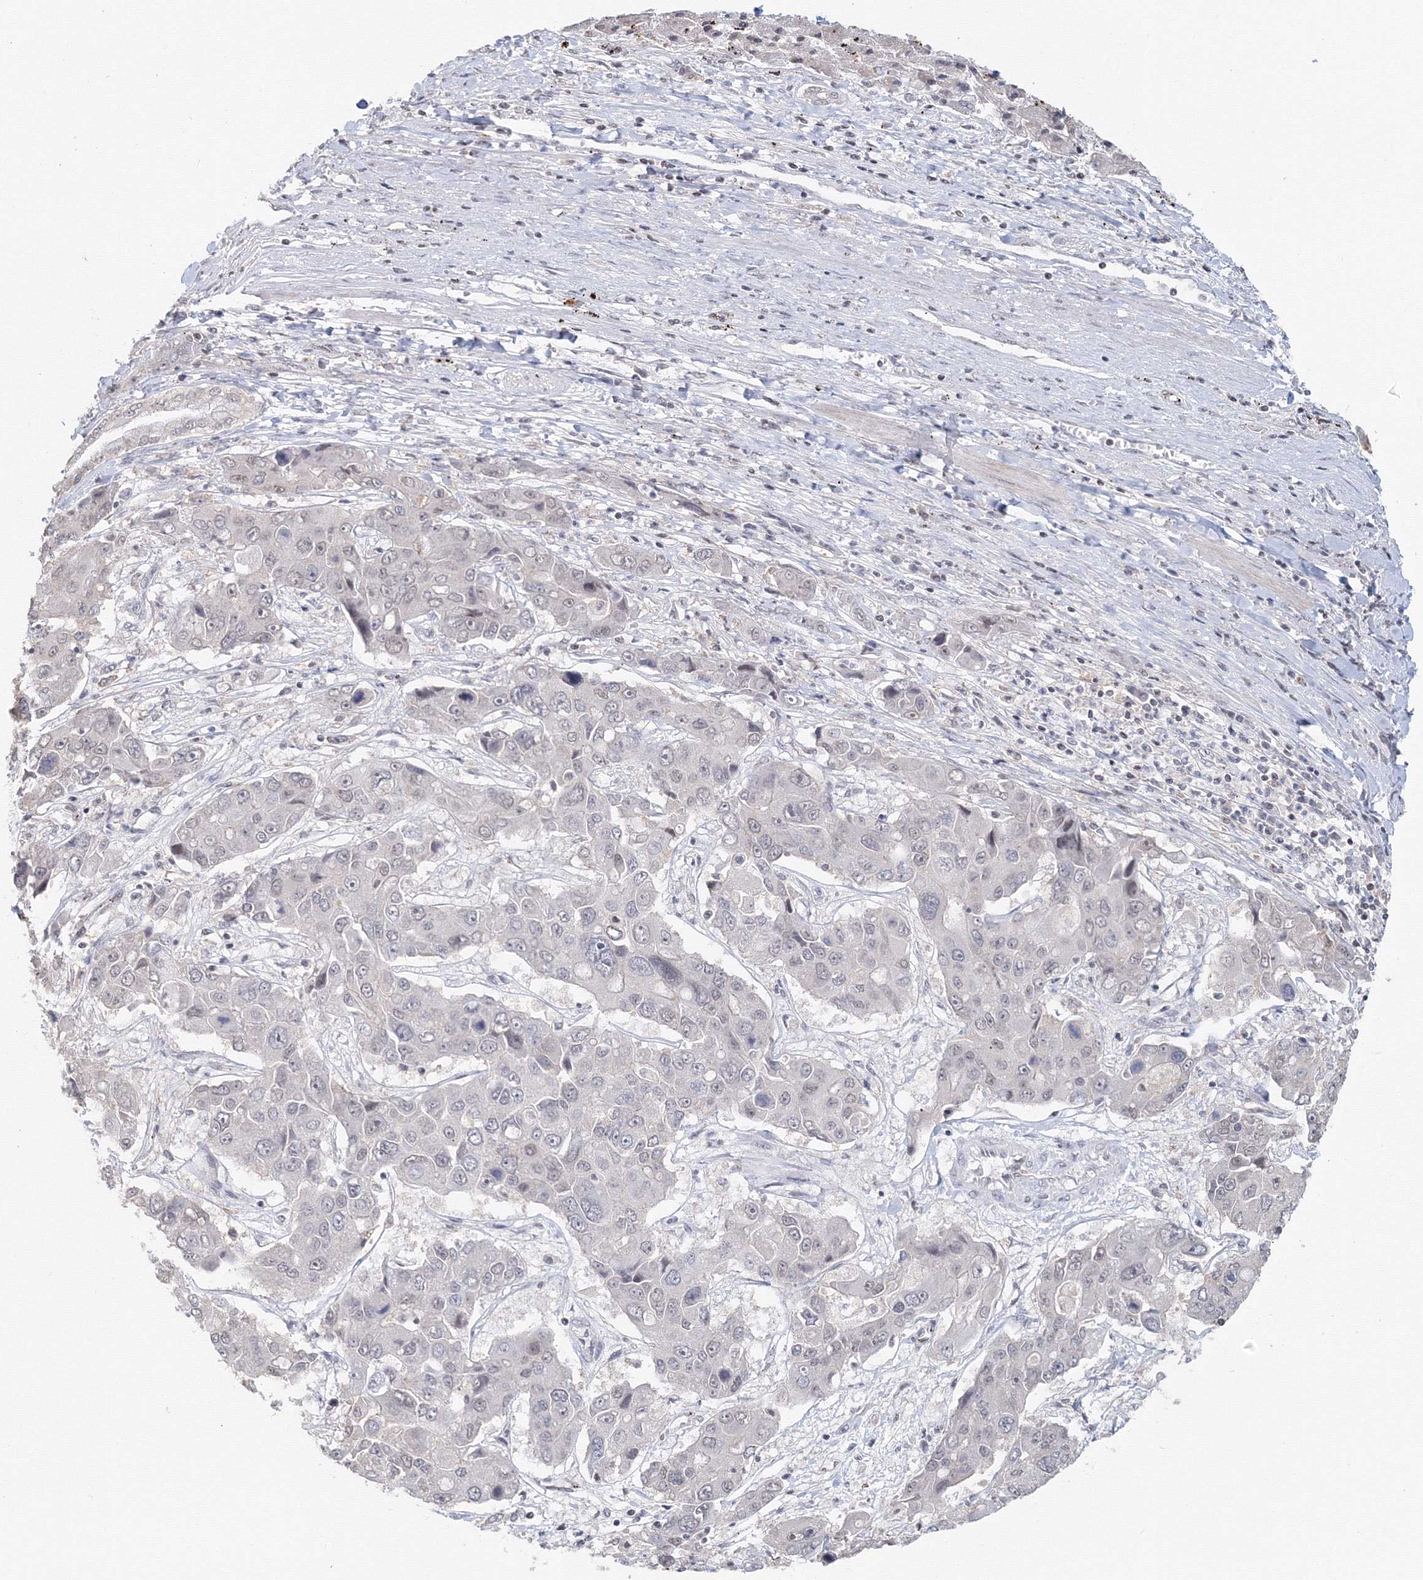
{"staining": {"intensity": "negative", "quantity": "none", "location": "none"}, "tissue": "liver cancer", "cell_type": "Tumor cells", "image_type": "cancer", "snomed": [{"axis": "morphology", "description": "Cholangiocarcinoma"}, {"axis": "topography", "description": "Liver"}], "caption": "An image of human liver cholangiocarcinoma is negative for staining in tumor cells. (Brightfield microscopy of DAB immunohistochemistry (IHC) at high magnification).", "gene": "SLC7A7", "patient": {"sex": "male", "age": 67}}